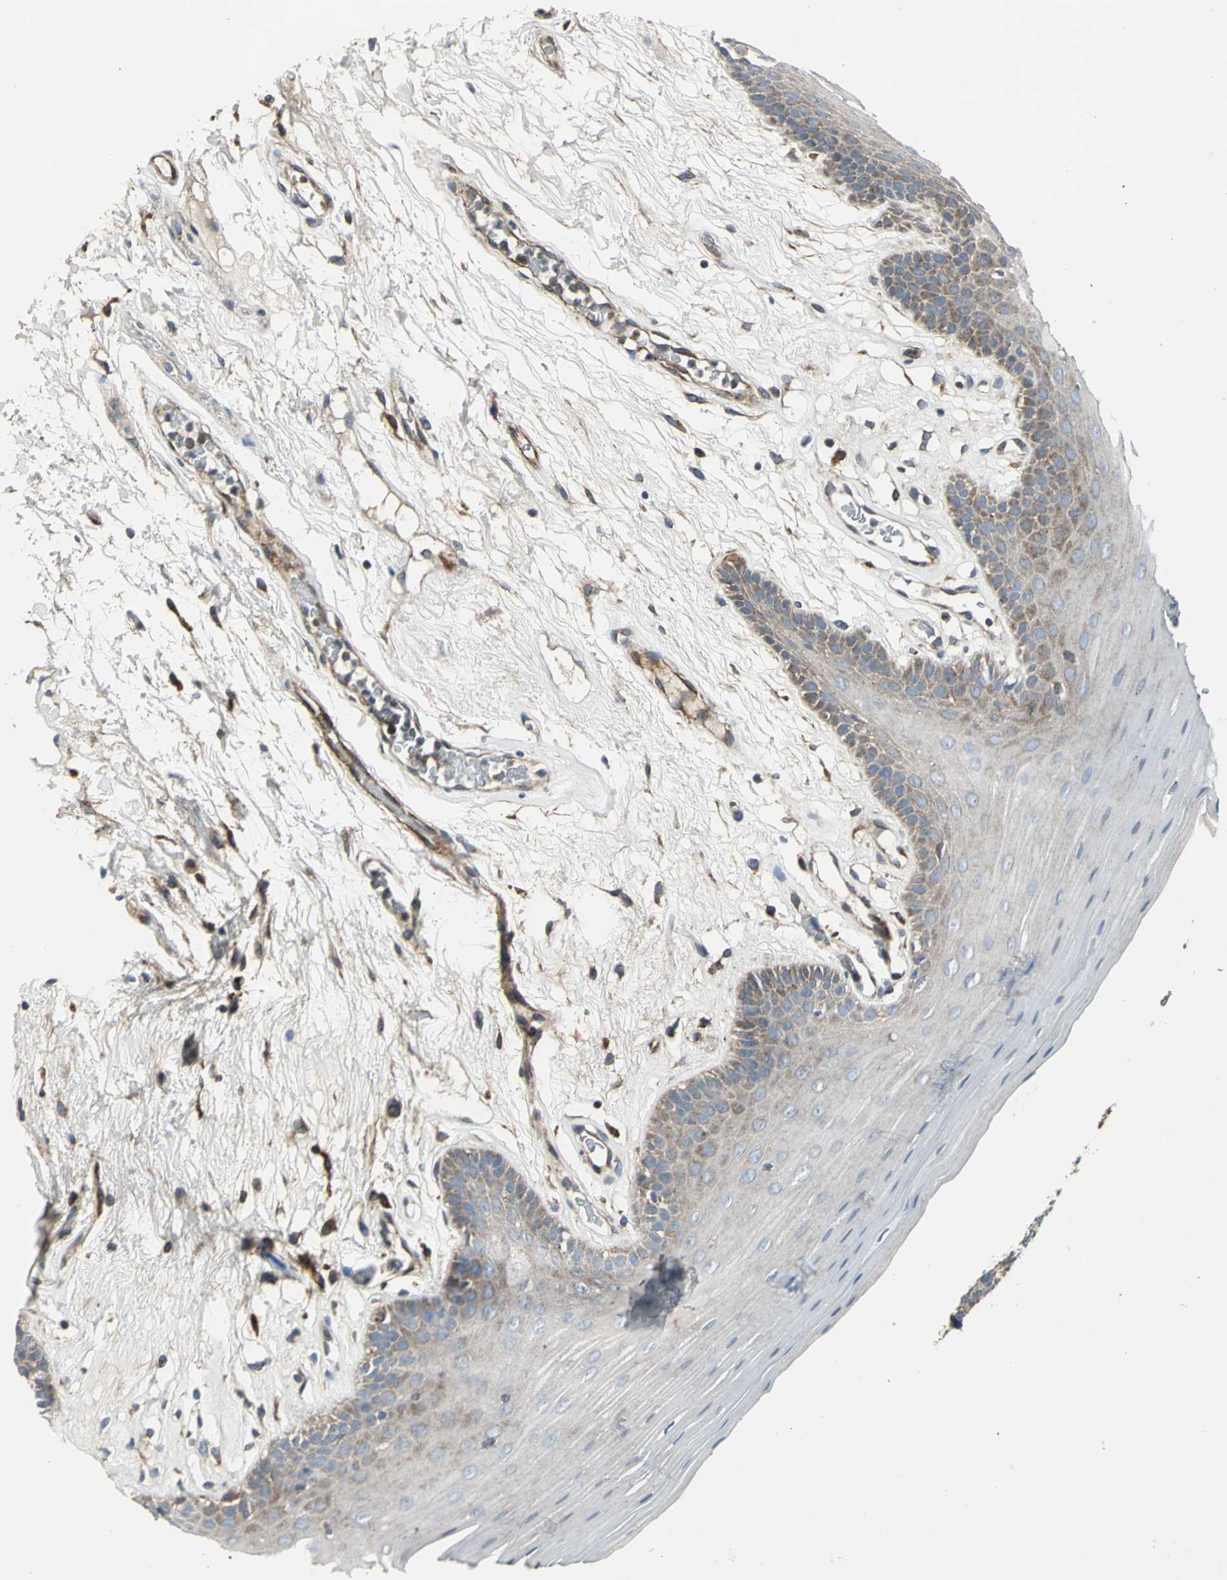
{"staining": {"intensity": "moderate", "quantity": "25%-75%", "location": "cytoplasmic/membranous"}, "tissue": "oral mucosa", "cell_type": "Squamous epithelial cells", "image_type": "normal", "snomed": [{"axis": "morphology", "description": "Normal tissue, NOS"}, {"axis": "morphology", "description": "Squamous cell carcinoma, NOS"}, {"axis": "topography", "description": "Skeletal muscle"}, {"axis": "topography", "description": "Oral tissue"}, {"axis": "topography", "description": "Head-Neck"}], "caption": "This micrograph shows normal oral mucosa stained with IHC to label a protein in brown. The cytoplasmic/membranous of squamous epithelial cells show moderate positivity for the protein. Nuclei are counter-stained blue.", "gene": "HTATIP2", "patient": {"sex": "male", "age": 71}}